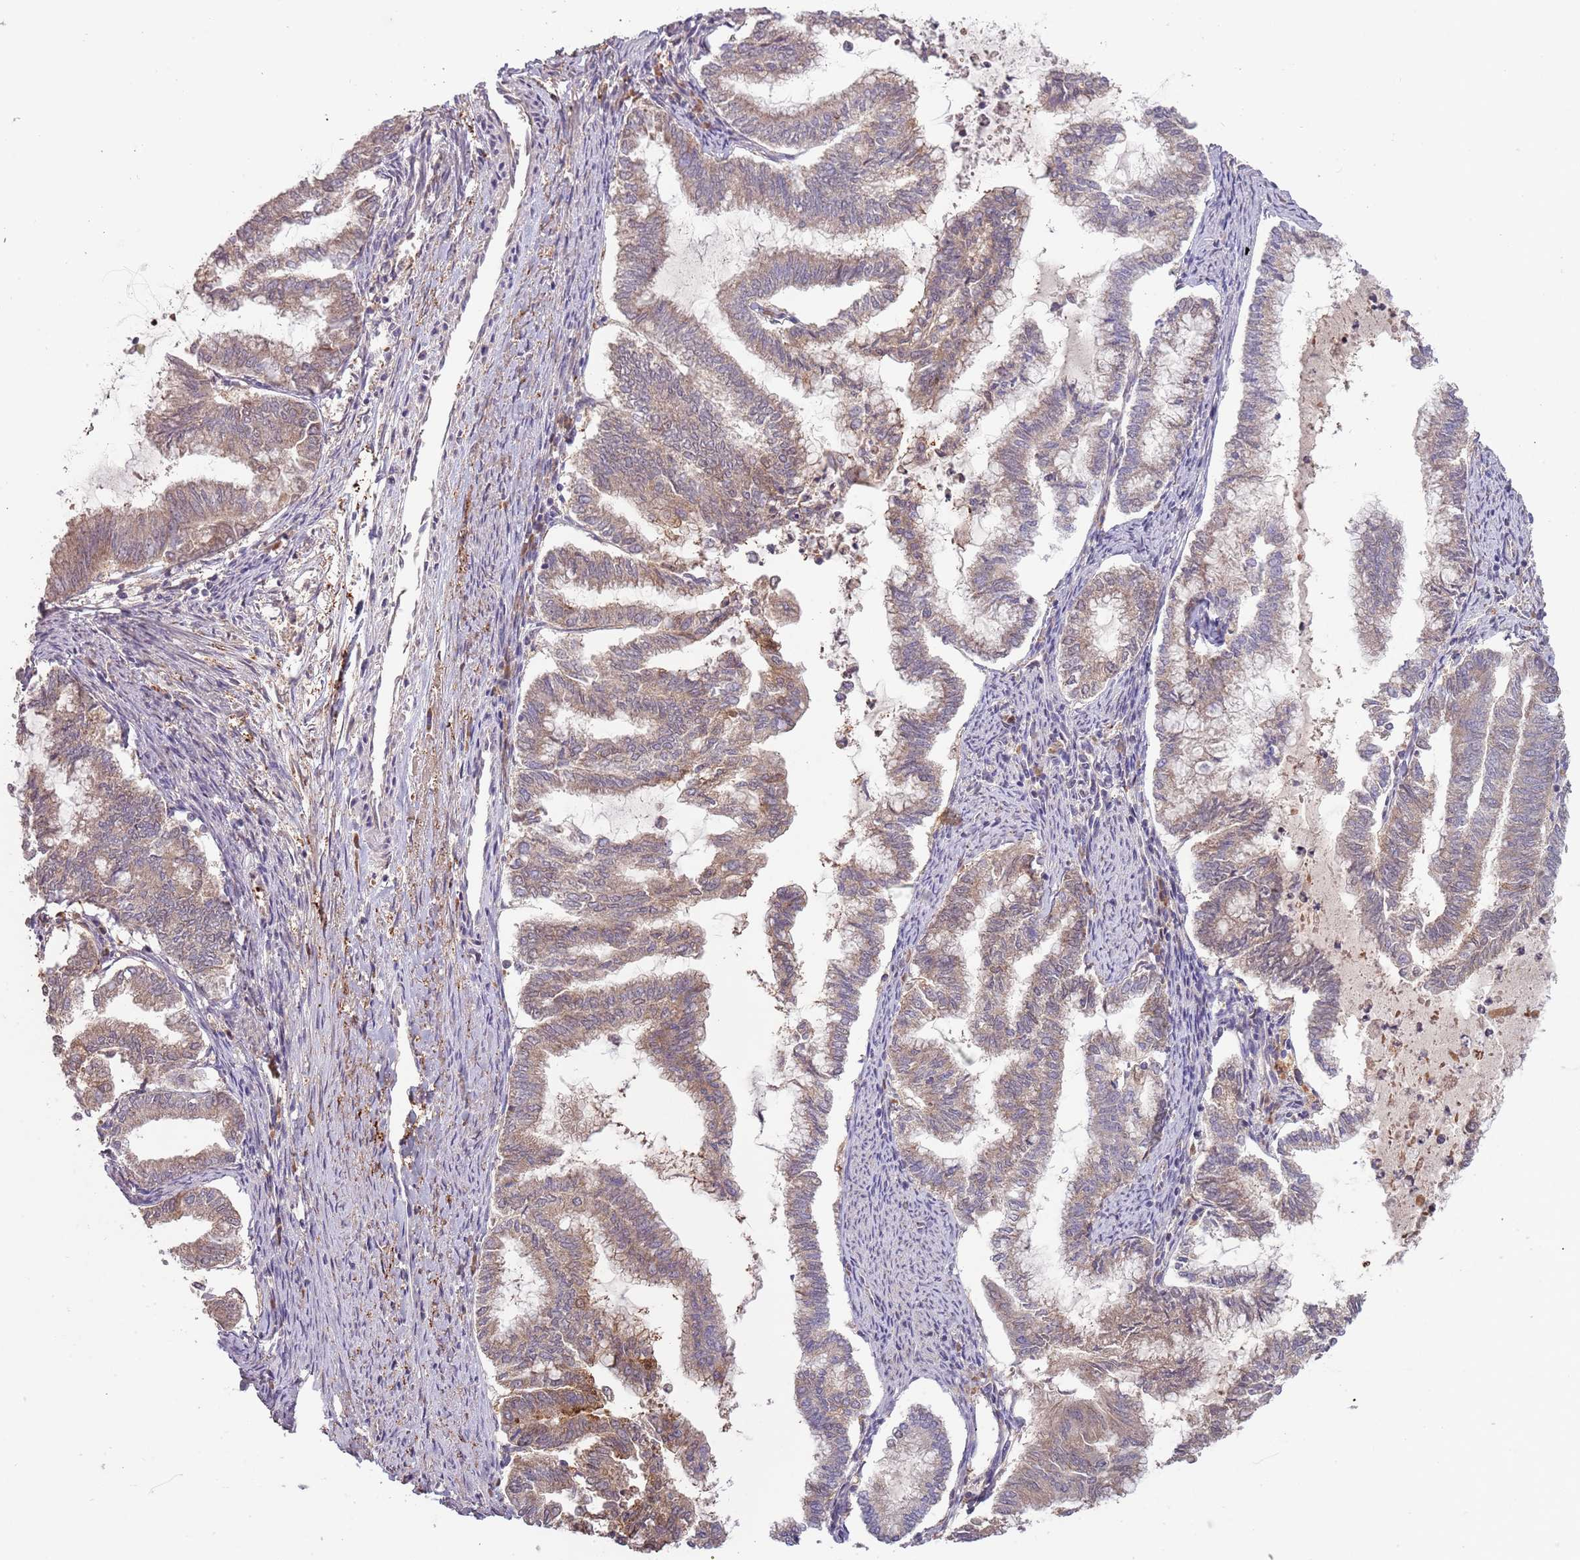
{"staining": {"intensity": "weak", "quantity": ">75%", "location": "cytoplasmic/membranous"}, "tissue": "endometrial cancer", "cell_type": "Tumor cells", "image_type": "cancer", "snomed": [{"axis": "morphology", "description": "Adenocarcinoma, NOS"}, {"axis": "topography", "description": "Endometrium"}], "caption": "An immunohistochemistry (IHC) photomicrograph of tumor tissue is shown. Protein staining in brown highlights weak cytoplasmic/membranous positivity in endometrial adenocarcinoma within tumor cells. The staining was performed using DAB, with brown indicating positive protein expression. Nuclei are stained blue with hematoxylin.", "gene": "FECH", "patient": {"sex": "female", "age": 79}}